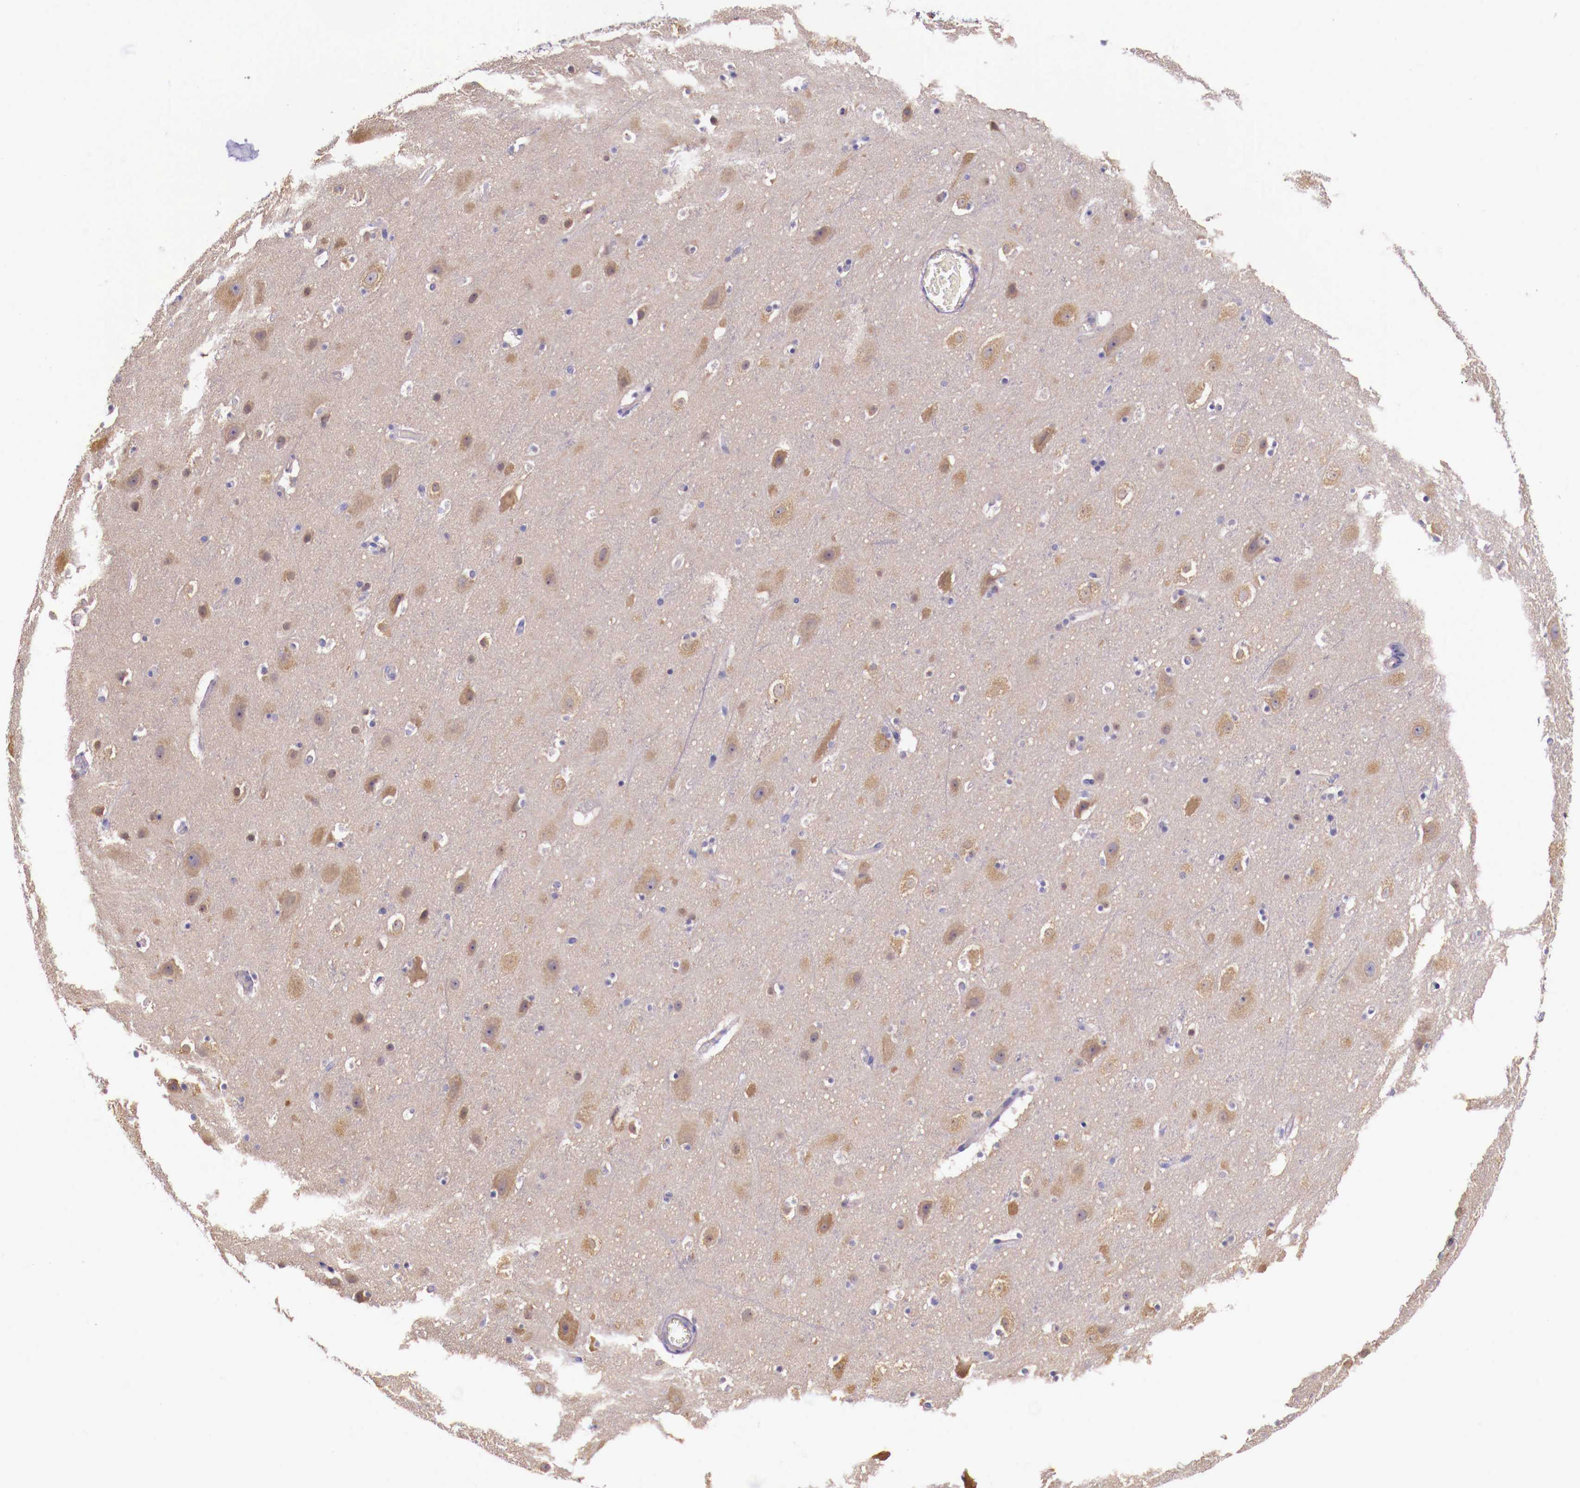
{"staining": {"intensity": "negative", "quantity": "none", "location": "none"}, "tissue": "cerebral cortex", "cell_type": "Endothelial cells", "image_type": "normal", "snomed": [{"axis": "morphology", "description": "Normal tissue, NOS"}, {"axis": "topography", "description": "Cerebral cortex"}], "caption": "DAB (3,3'-diaminobenzidine) immunohistochemical staining of benign cerebral cortex demonstrates no significant expression in endothelial cells. (DAB immunohistochemistry (IHC) with hematoxylin counter stain).", "gene": "GRIPAP1", "patient": {"sex": "male", "age": 45}}